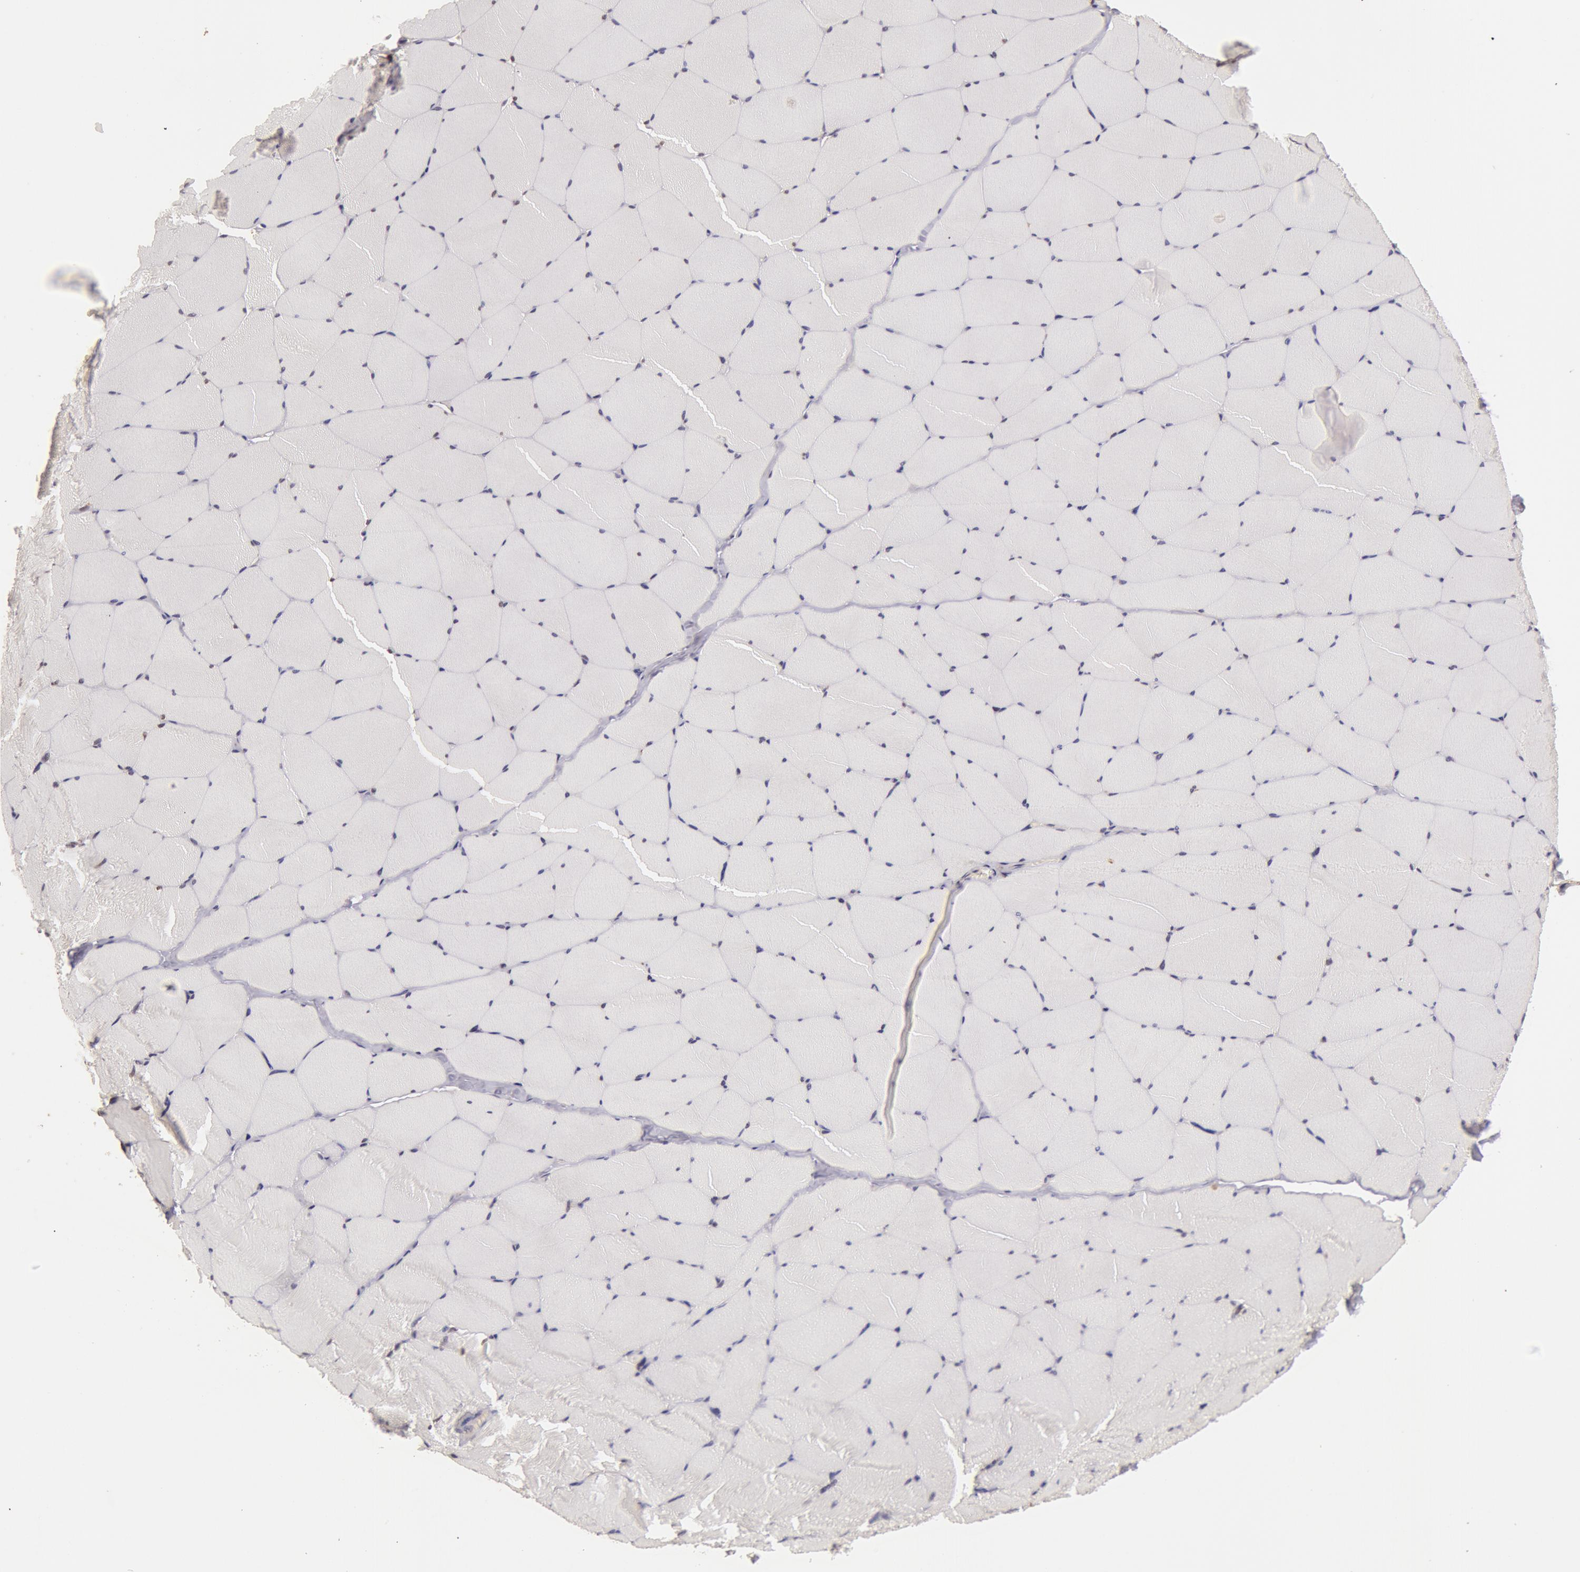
{"staining": {"intensity": "negative", "quantity": "none", "location": "none"}, "tissue": "skeletal muscle", "cell_type": "Myocytes", "image_type": "normal", "snomed": [{"axis": "morphology", "description": "Normal tissue, NOS"}, {"axis": "topography", "description": "Skeletal muscle"}, {"axis": "topography", "description": "Salivary gland"}], "caption": "Myocytes are negative for brown protein staining in unremarkable skeletal muscle. Brightfield microscopy of immunohistochemistry (IHC) stained with DAB (3,3'-diaminobenzidine) (brown) and hematoxylin (blue), captured at high magnification.", "gene": "SYTL4", "patient": {"sex": "male", "age": 62}}